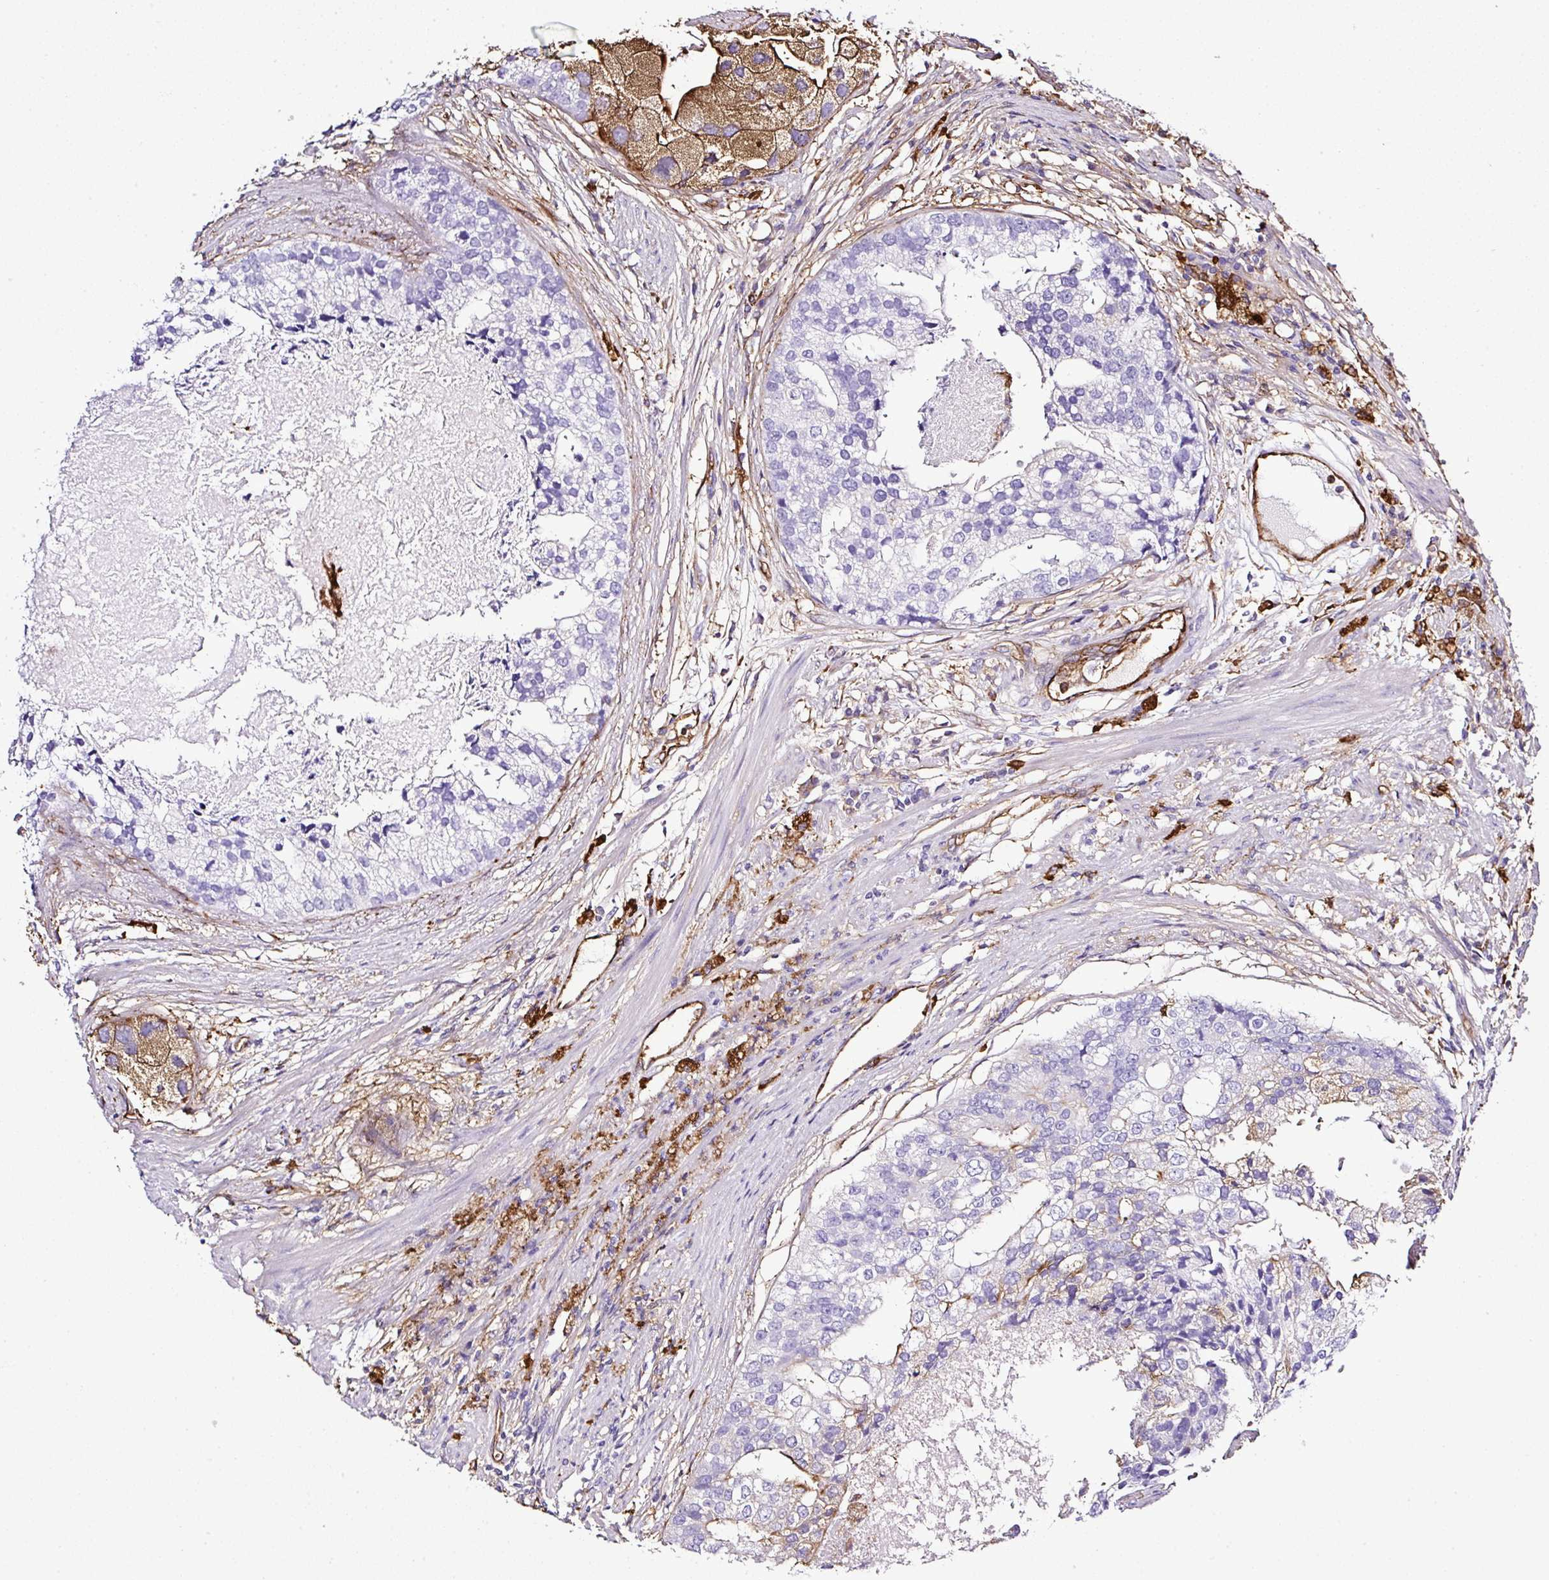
{"staining": {"intensity": "moderate", "quantity": "<25%", "location": "cytoplasmic/membranous"}, "tissue": "prostate cancer", "cell_type": "Tumor cells", "image_type": "cancer", "snomed": [{"axis": "morphology", "description": "Adenocarcinoma, High grade"}, {"axis": "topography", "description": "Prostate"}], "caption": "Immunohistochemical staining of human prostate cancer reveals moderate cytoplasmic/membranous protein expression in about <25% of tumor cells.", "gene": "MAGEB5", "patient": {"sex": "male", "age": 62}}